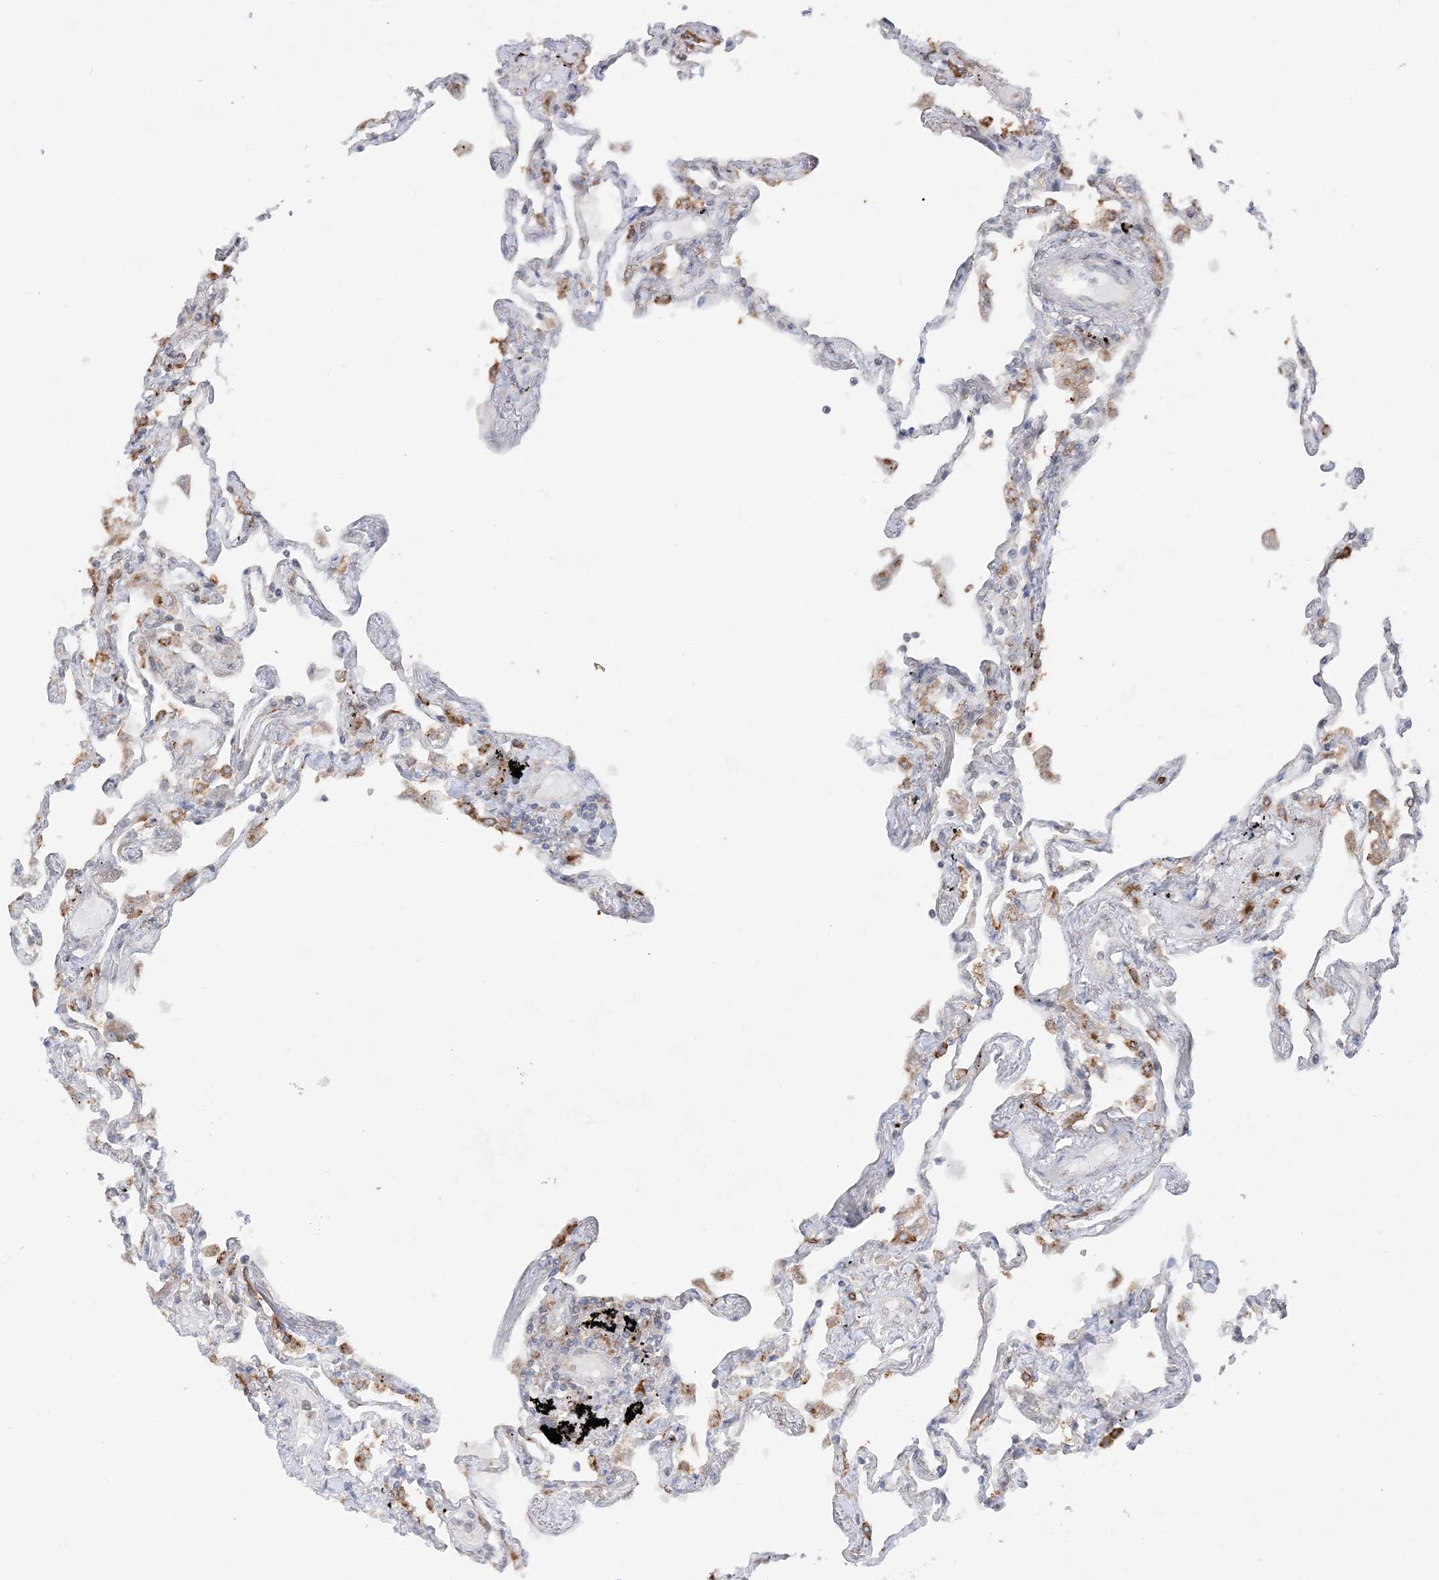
{"staining": {"intensity": "moderate", "quantity": "<25%", "location": "cytoplasmic/membranous"}, "tissue": "lung", "cell_type": "Alveolar cells", "image_type": "normal", "snomed": [{"axis": "morphology", "description": "Normal tissue, NOS"}, {"axis": "topography", "description": "Lung"}], "caption": "IHC photomicrograph of normal human lung stained for a protein (brown), which exhibits low levels of moderate cytoplasmic/membranous staining in about <25% of alveolar cells.", "gene": "TMED10", "patient": {"sex": "female", "age": 67}}